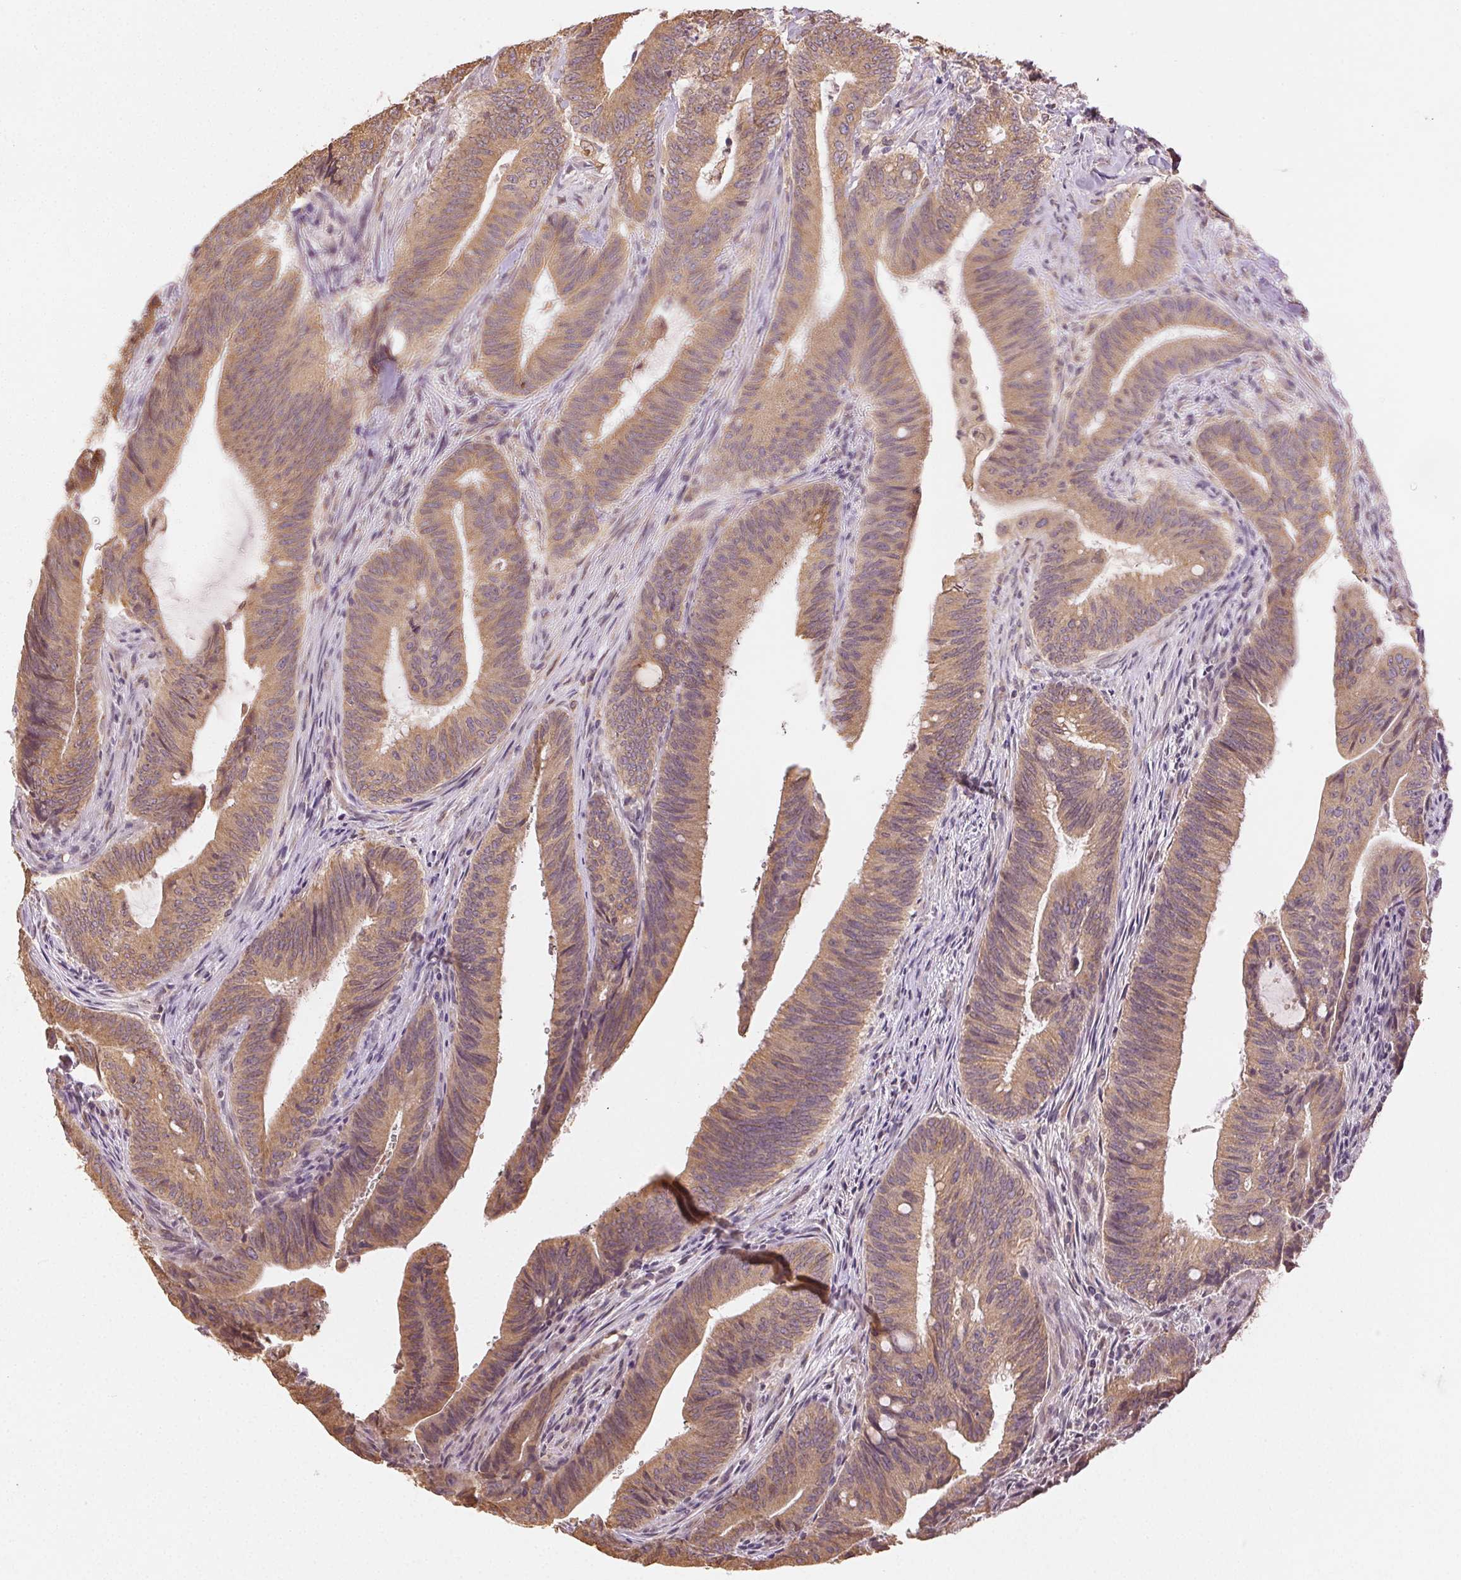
{"staining": {"intensity": "moderate", "quantity": ">75%", "location": "cytoplasmic/membranous"}, "tissue": "colorectal cancer", "cell_type": "Tumor cells", "image_type": "cancer", "snomed": [{"axis": "morphology", "description": "Adenocarcinoma, NOS"}, {"axis": "topography", "description": "Colon"}], "caption": "A high-resolution image shows immunohistochemistry staining of adenocarcinoma (colorectal), which demonstrates moderate cytoplasmic/membranous expression in approximately >75% of tumor cells.", "gene": "SEZ6L2", "patient": {"sex": "female", "age": 43}}